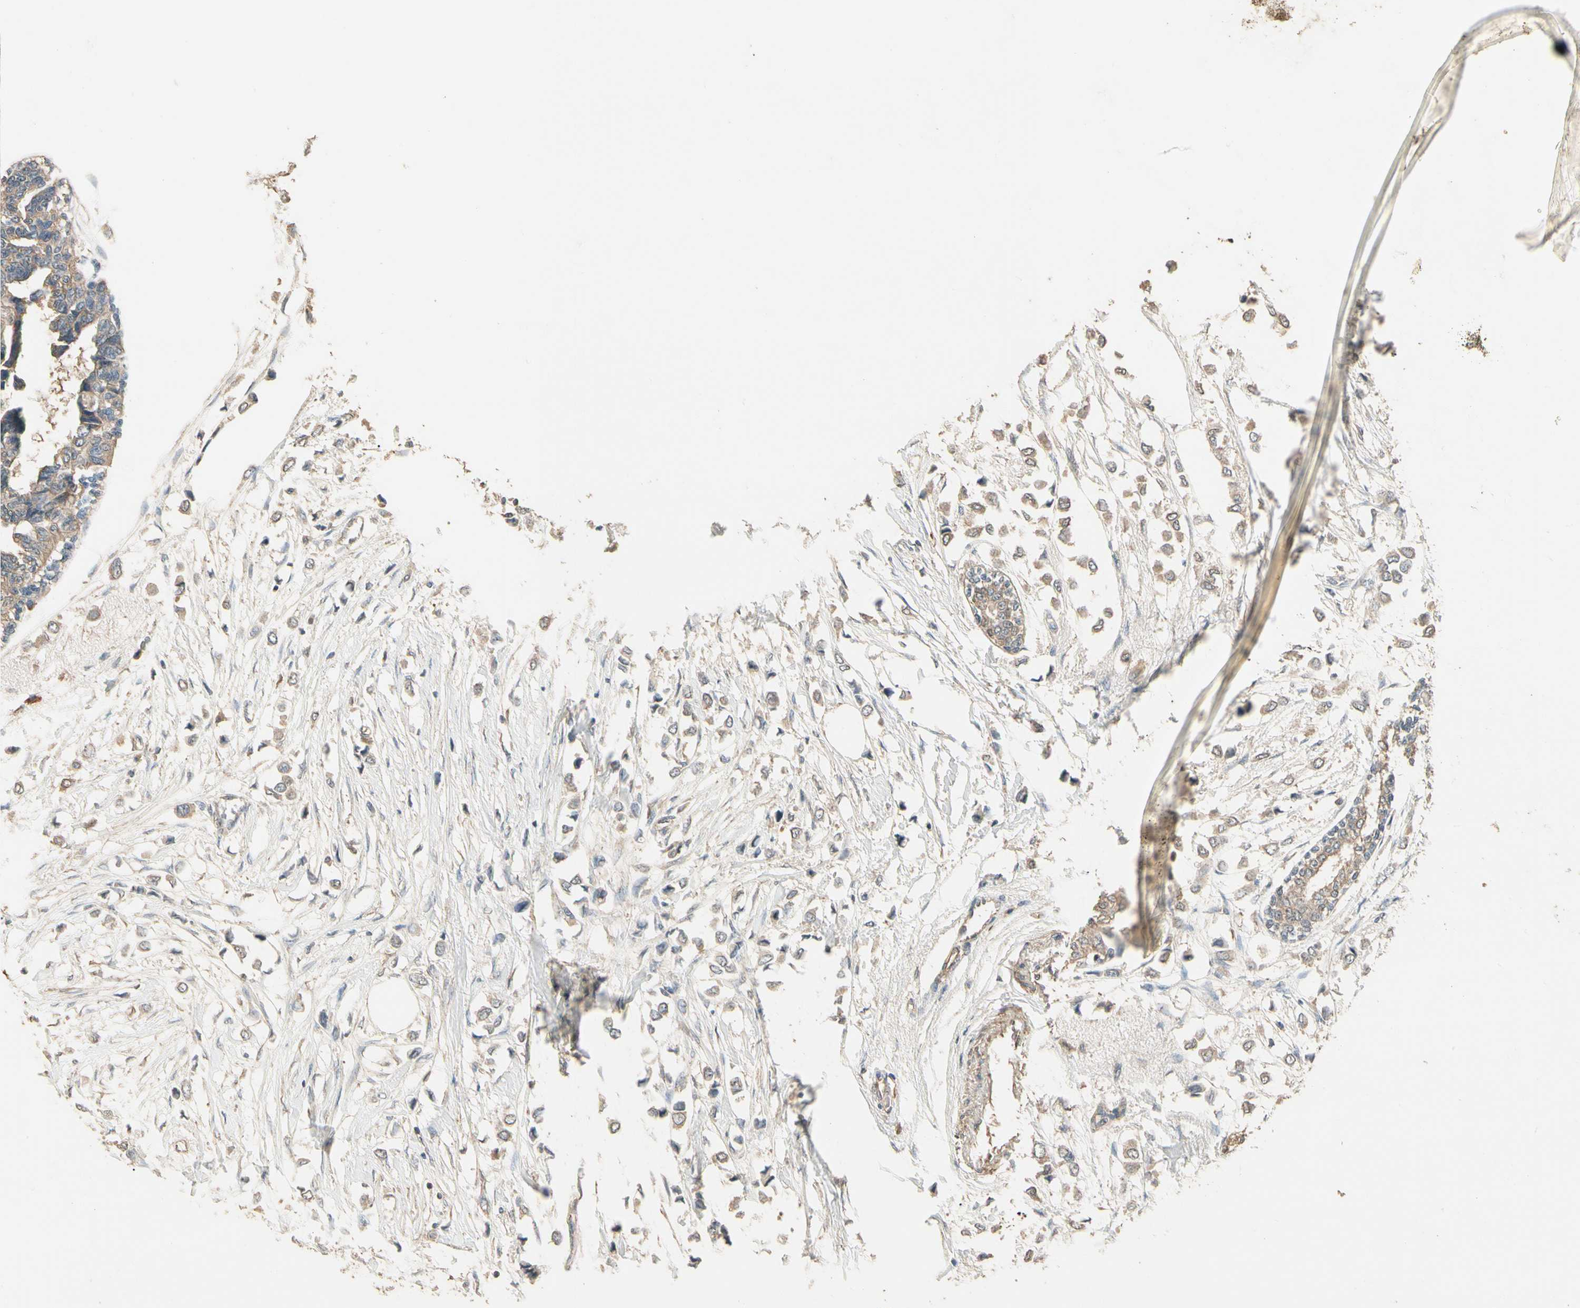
{"staining": {"intensity": "weak", "quantity": ">75%", "location": "cytoplasmic/membranous"}, "tissue": "breast cancer", "cell_type": "Tumor cells", "image_type": "cancer", "snomed": [{"axis": "morphology", "description": "Lobular carcinoma"}, {"axis": "topography", "description": "Breast"}], "caption": "Protein staining displays weak cytoplasmic/membranous staining in approximately >75% of tumor cells in breast cancer.", "gene": "CDH6", "patient": {"sex": "female", "age": 51}}